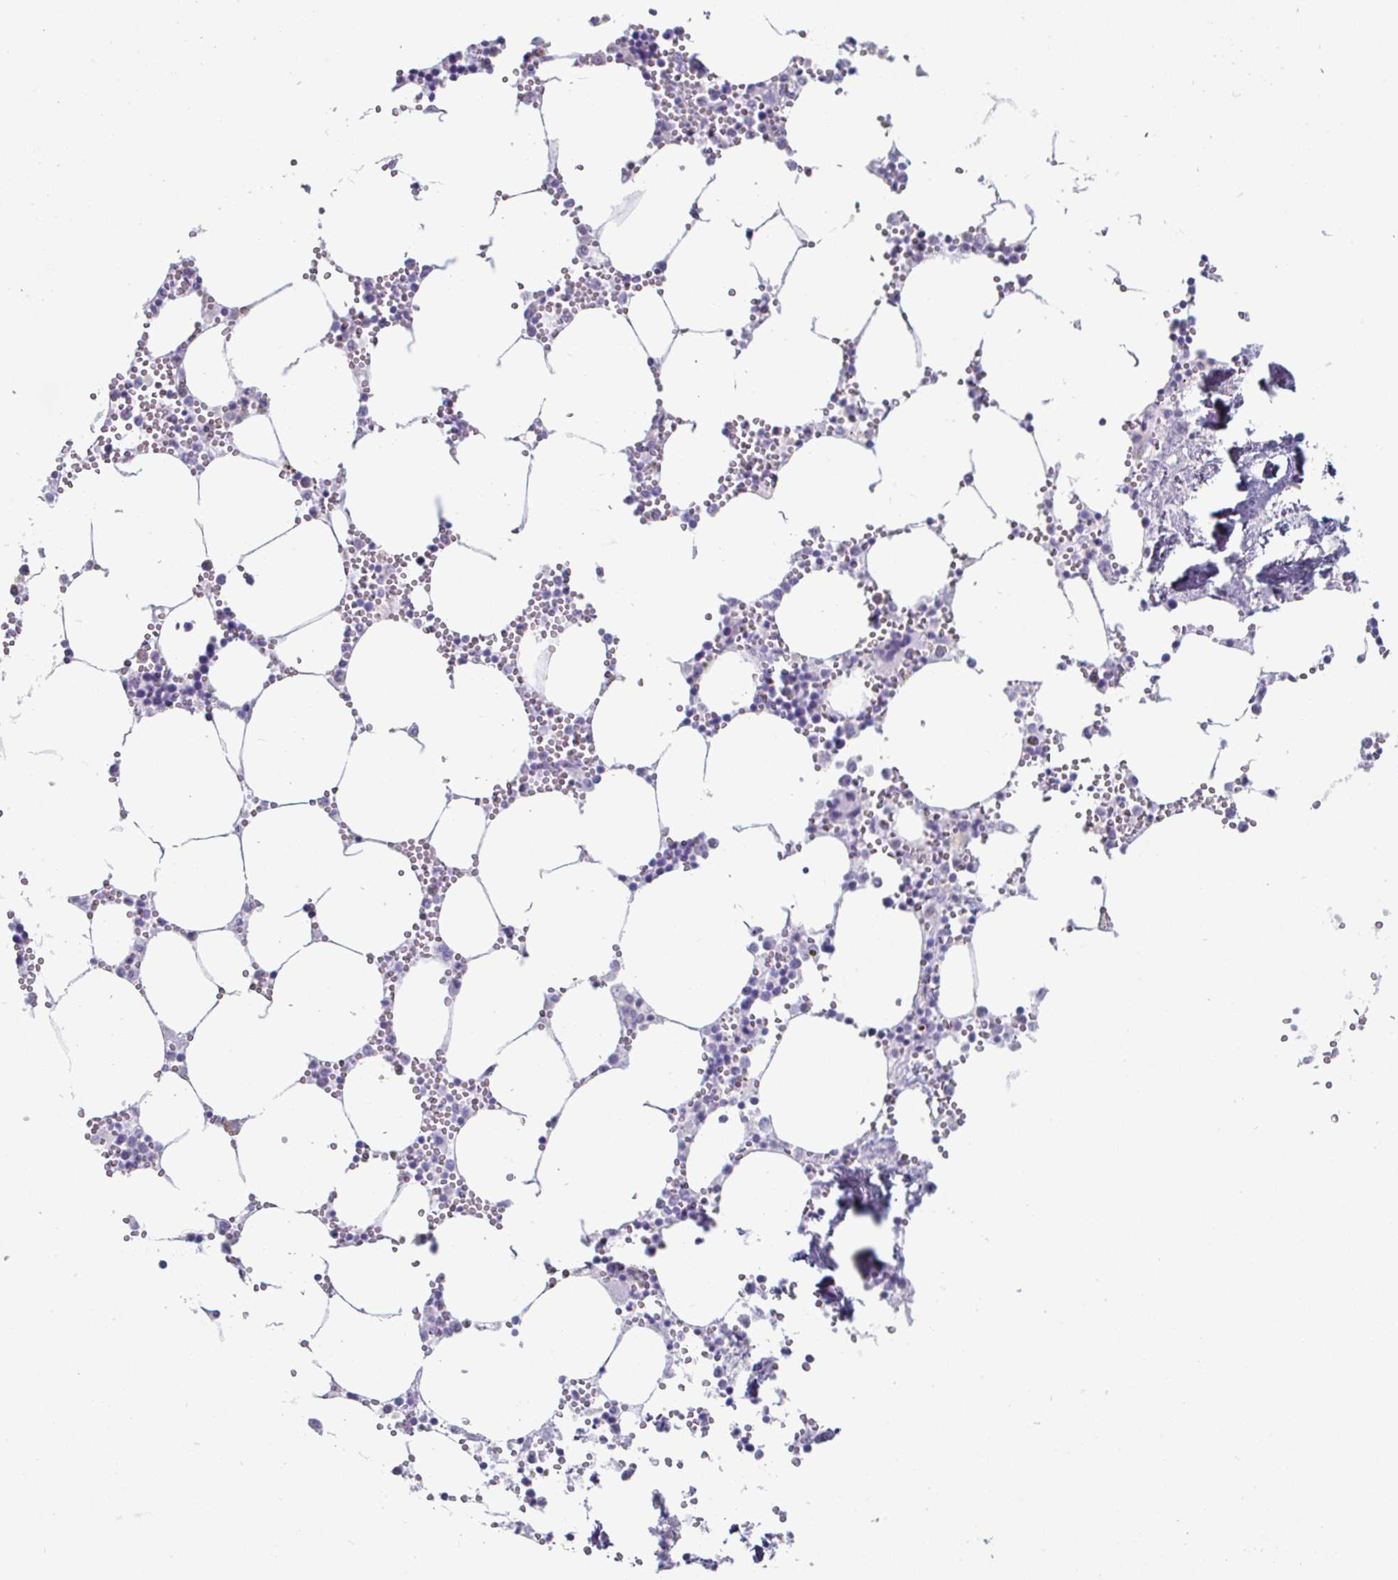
{"staining": {"intensity": "negative", "quantity": "none", "location": "none"}, "tissue": "bone marrow", "cell_type": "Hematopoietic cells", "image_type": "normal", "snomed": [{"axis": "morphology", "description": "Normal tissue, NOS"}, {"axis": "topography", "description": "Bone marrow"}], "caption": "A high-resolution micrograph shows IHC staining of normal bone marrow, which shows no significant positivity in hematopoietic cells.", "gene": "CREG2", "patient": {"sex": "male", "age": 54}}